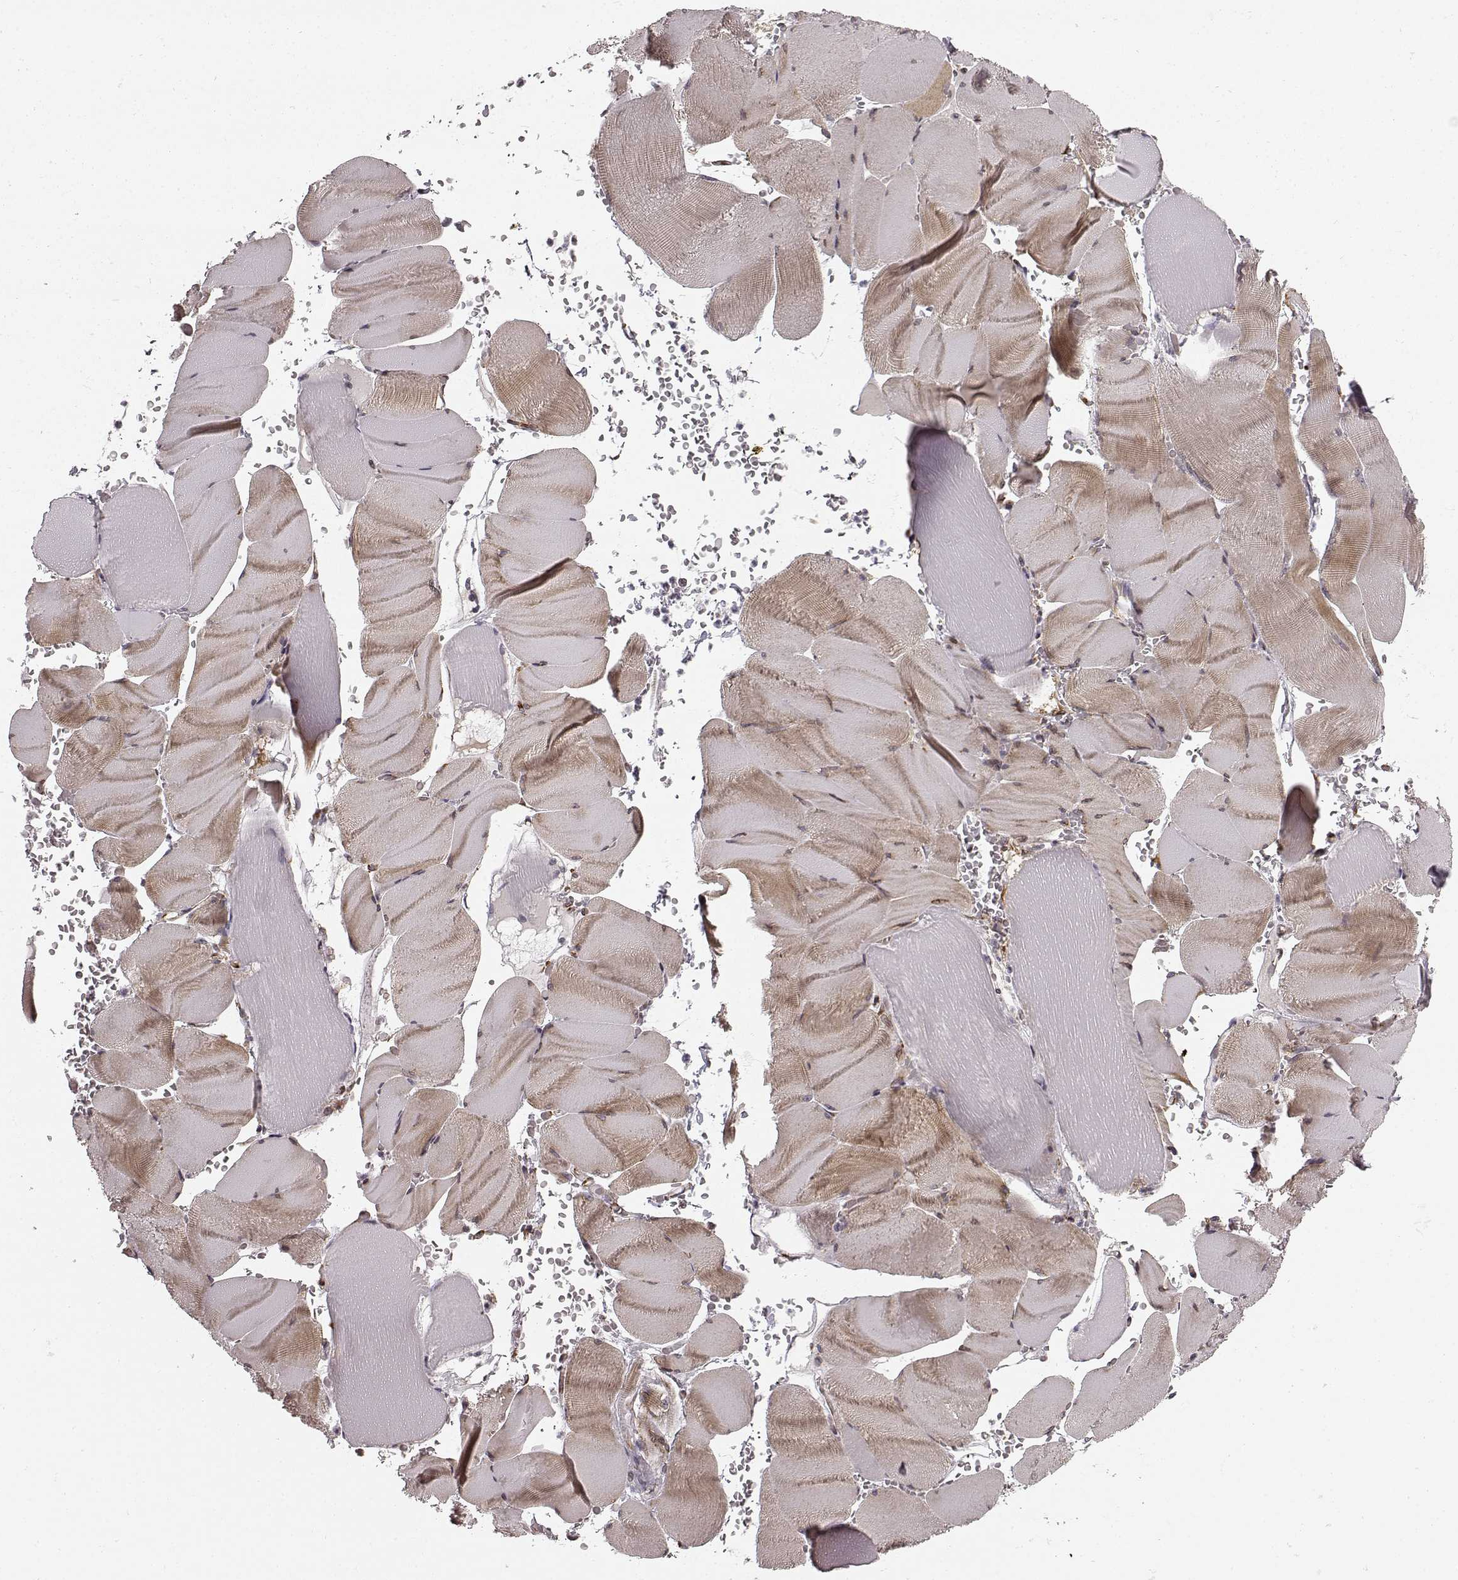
{"staining": {"intensity": "weak", "quantity": ">75%", "location": "cytoplasmic/membranous"}, "tissue": "skeletal muscle", "cell_type": "Myocytes", "image_type": "normal", "snomed": [{"axis": "morphology", "description": "Normal tissue, NOS"}, {"axis": "topography", "description": "Skeletal muscle"}], "caption": "This photomicrograph shows normal skeletal muscle stained with immunohistochemistry (IHC) to label a protein in brown. The cytoplasmic/membranous of myocytes show weak positivity for the protein. Nuclei are counter-stained blue.", "gene": "TMEM14A", "patient": {"sex": "male", "age": 56}}